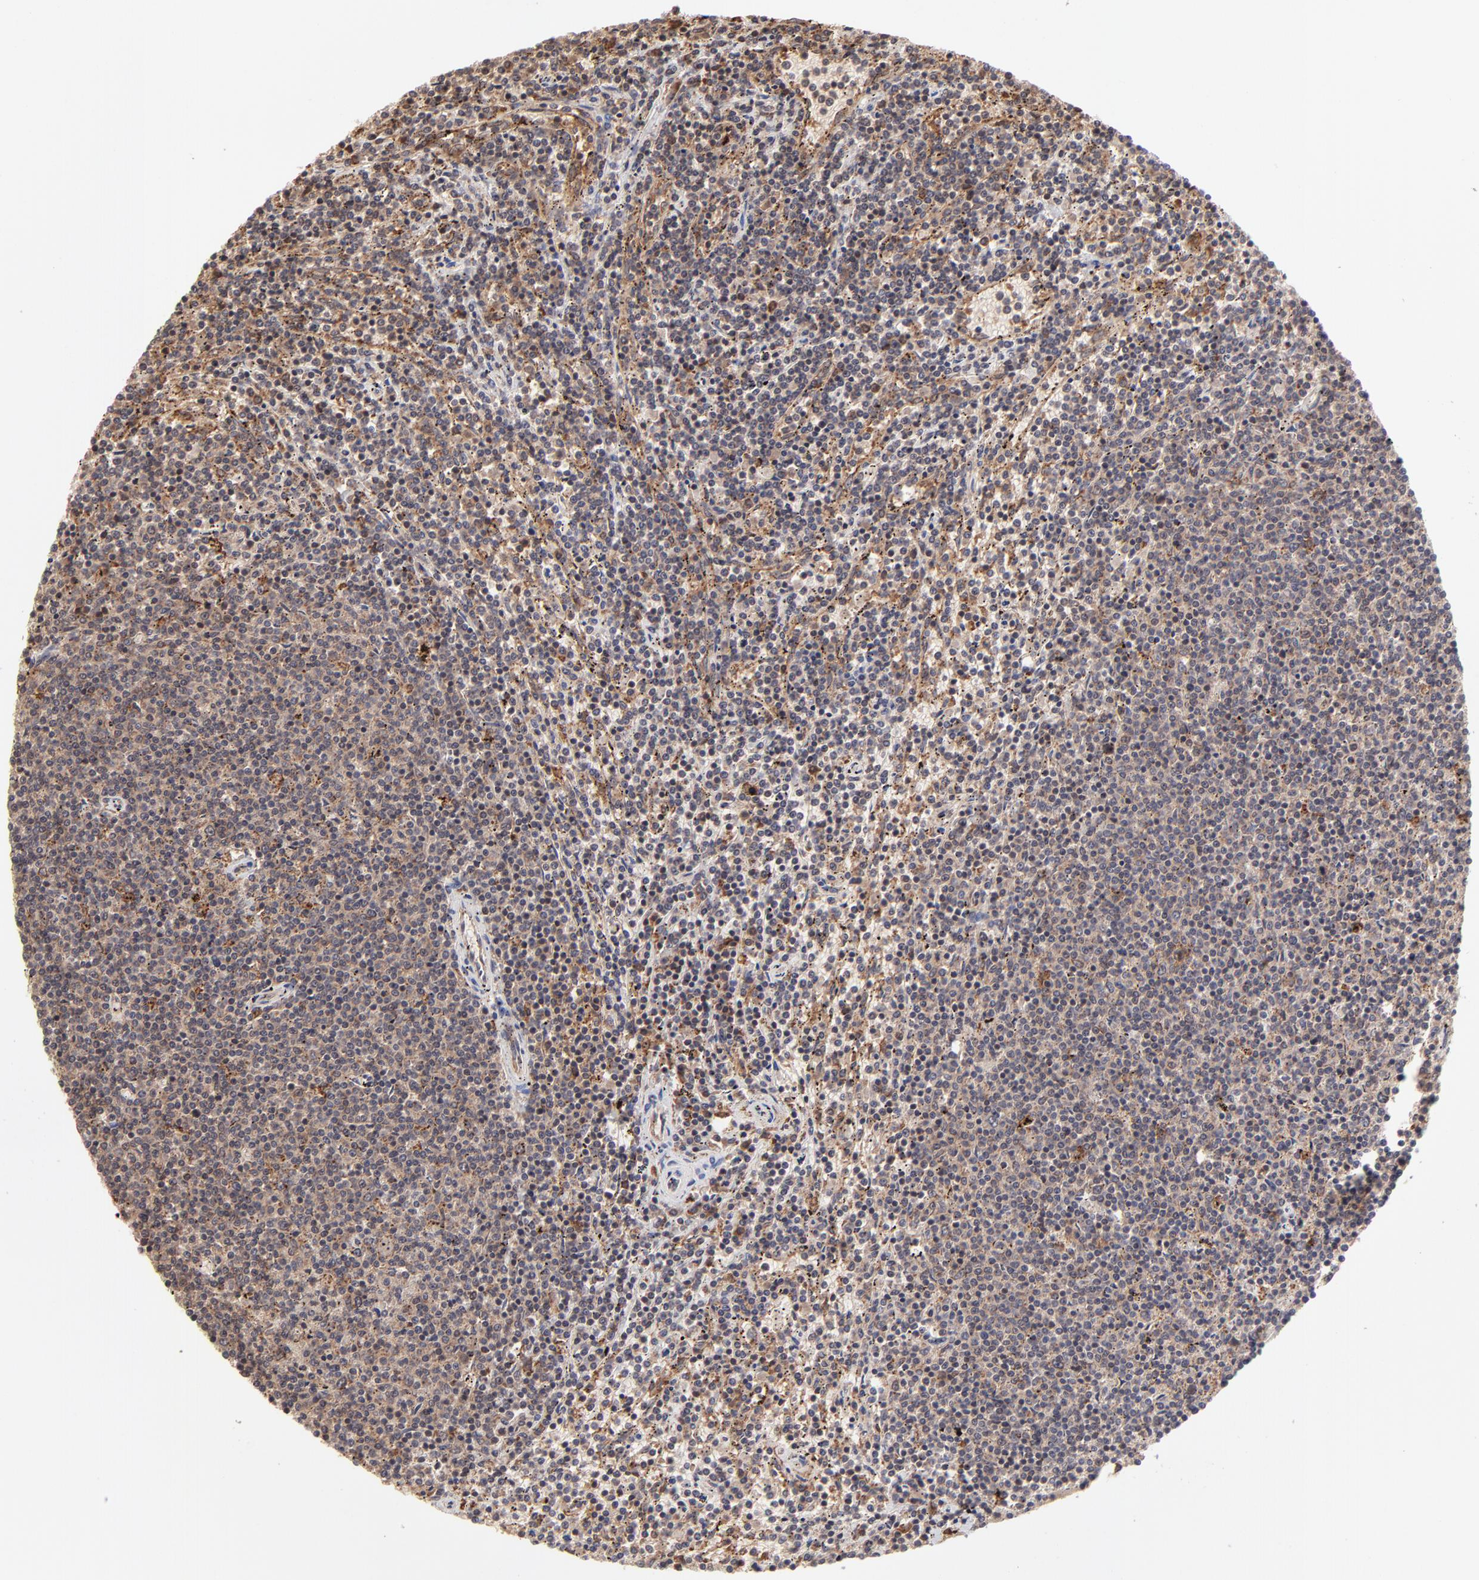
{"staining": {"intensity": "moderate", "quantity": "<25%", "location": "cytoplasmic/membranous"}, "tissue": "lymphoma", "cell_type": "Tumor cells", "image_type": "cancer", "snomed": [{"axis": "morphology", "description": "Malignant lymphoma, non-Hodgkin's type, Low grade"}, {"axis": "topography", "description": "Spleen"}], "caption": "Malignant lymphoma, non-Hodgkin's type (low-grade) tissue reveals moderate cytoplasmic/membranous staining in about <25% of tumor cells", "gene": "UBE2L6", "patient": {"sex": "female", "age": 50}}